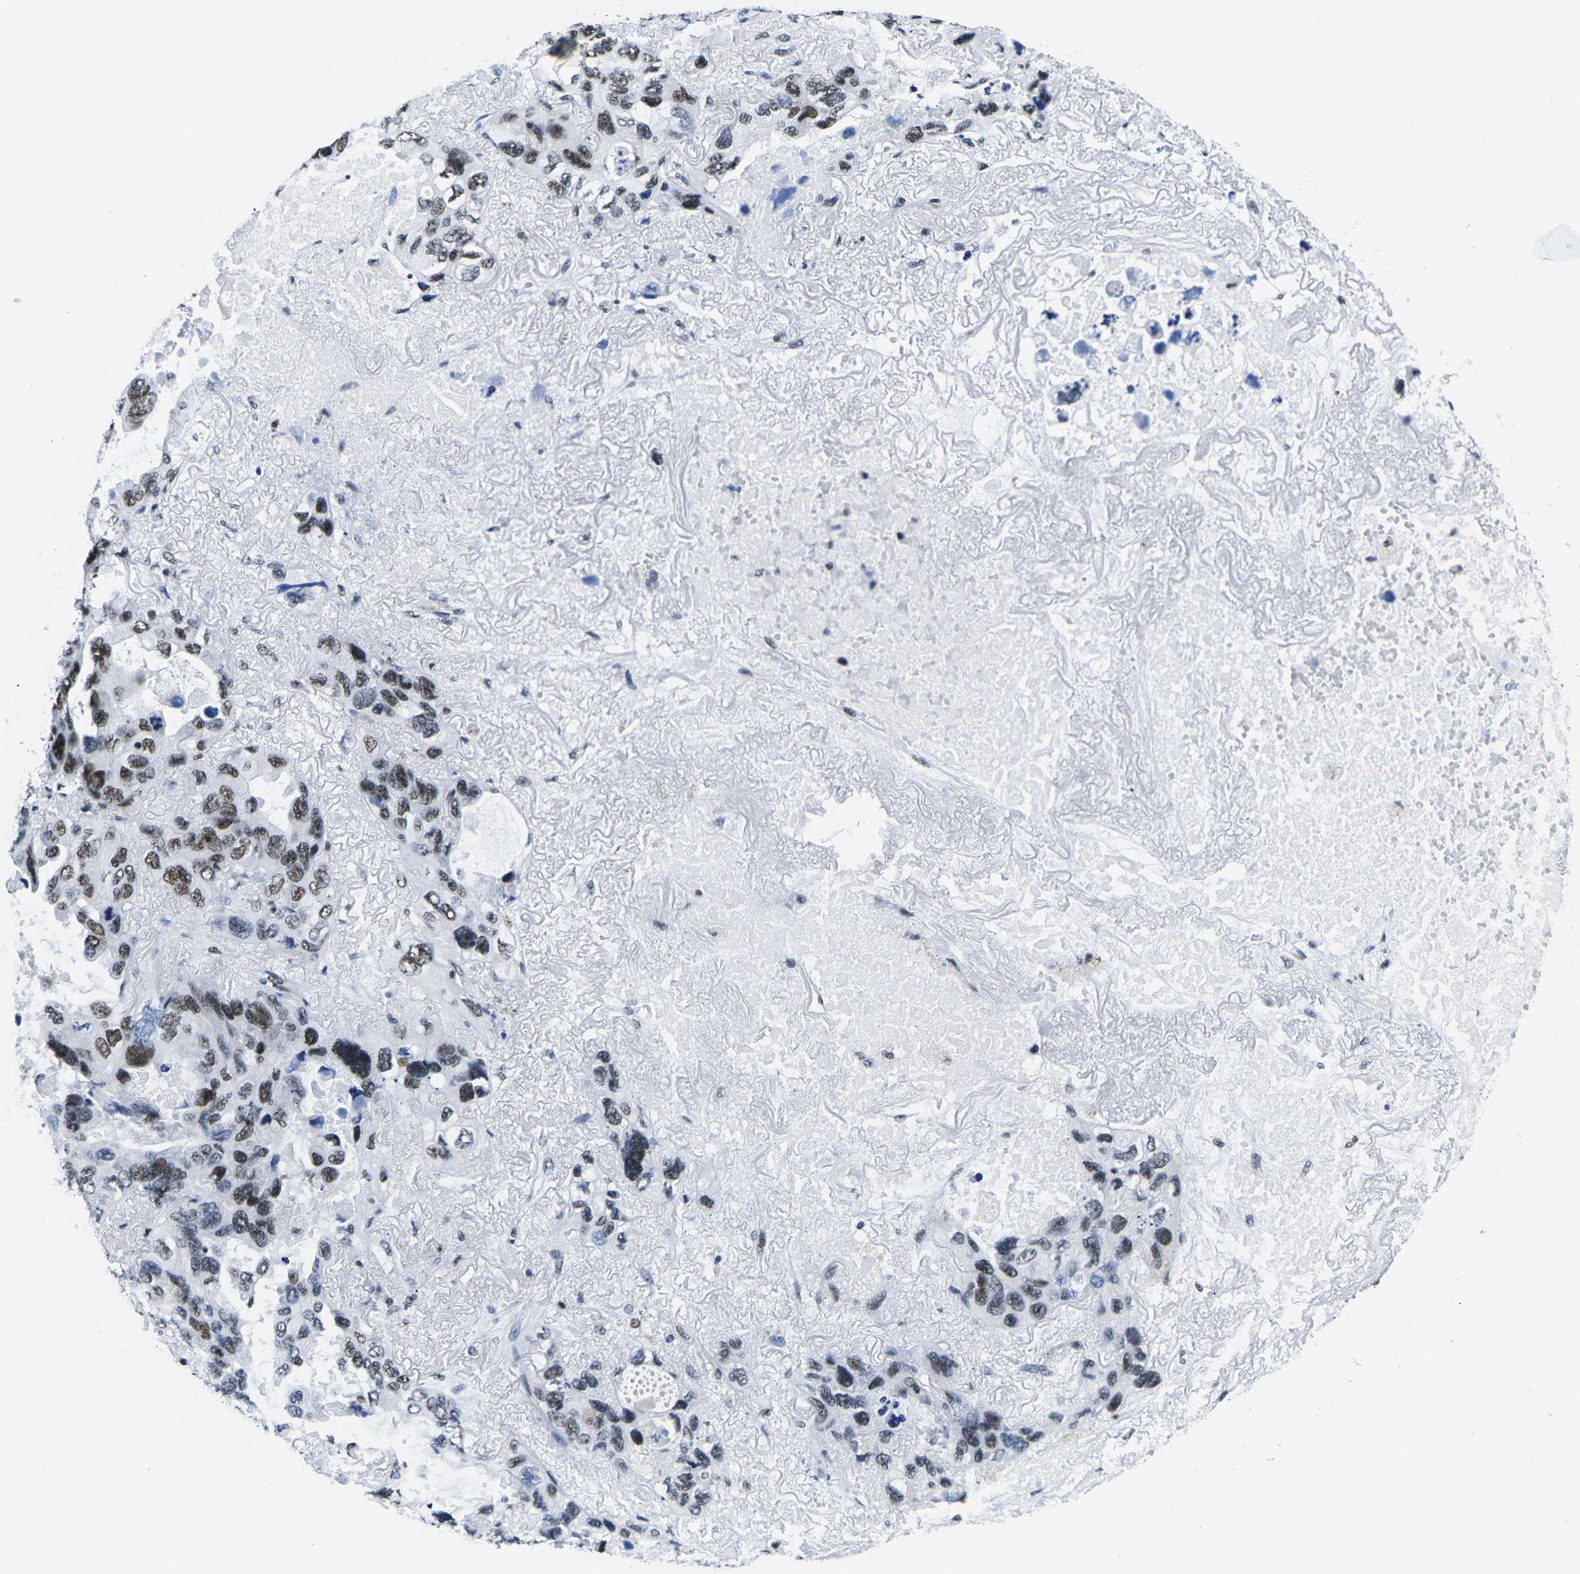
{"staining": {"intensity": "moderate", "quantity": ">75%", "location": "nuclear"}, "tissue": "lung cancer", "cell_type": "Tumor cells", "image_type": "cancer", "snomed": [{"axis": "morphology", "description": "Squamous cell carcinoma, NOS"}, {"axis": "topography", "description": "Lung"}], "caption": "This image reveals immunohistochemistry (IHC) staining of squamous cell carcinoma (lung), with medium moderate nuclear expression in about >75% of tumor cells.", "gene": "ATF1", "patient": {"sex": "female", "age": 73}}